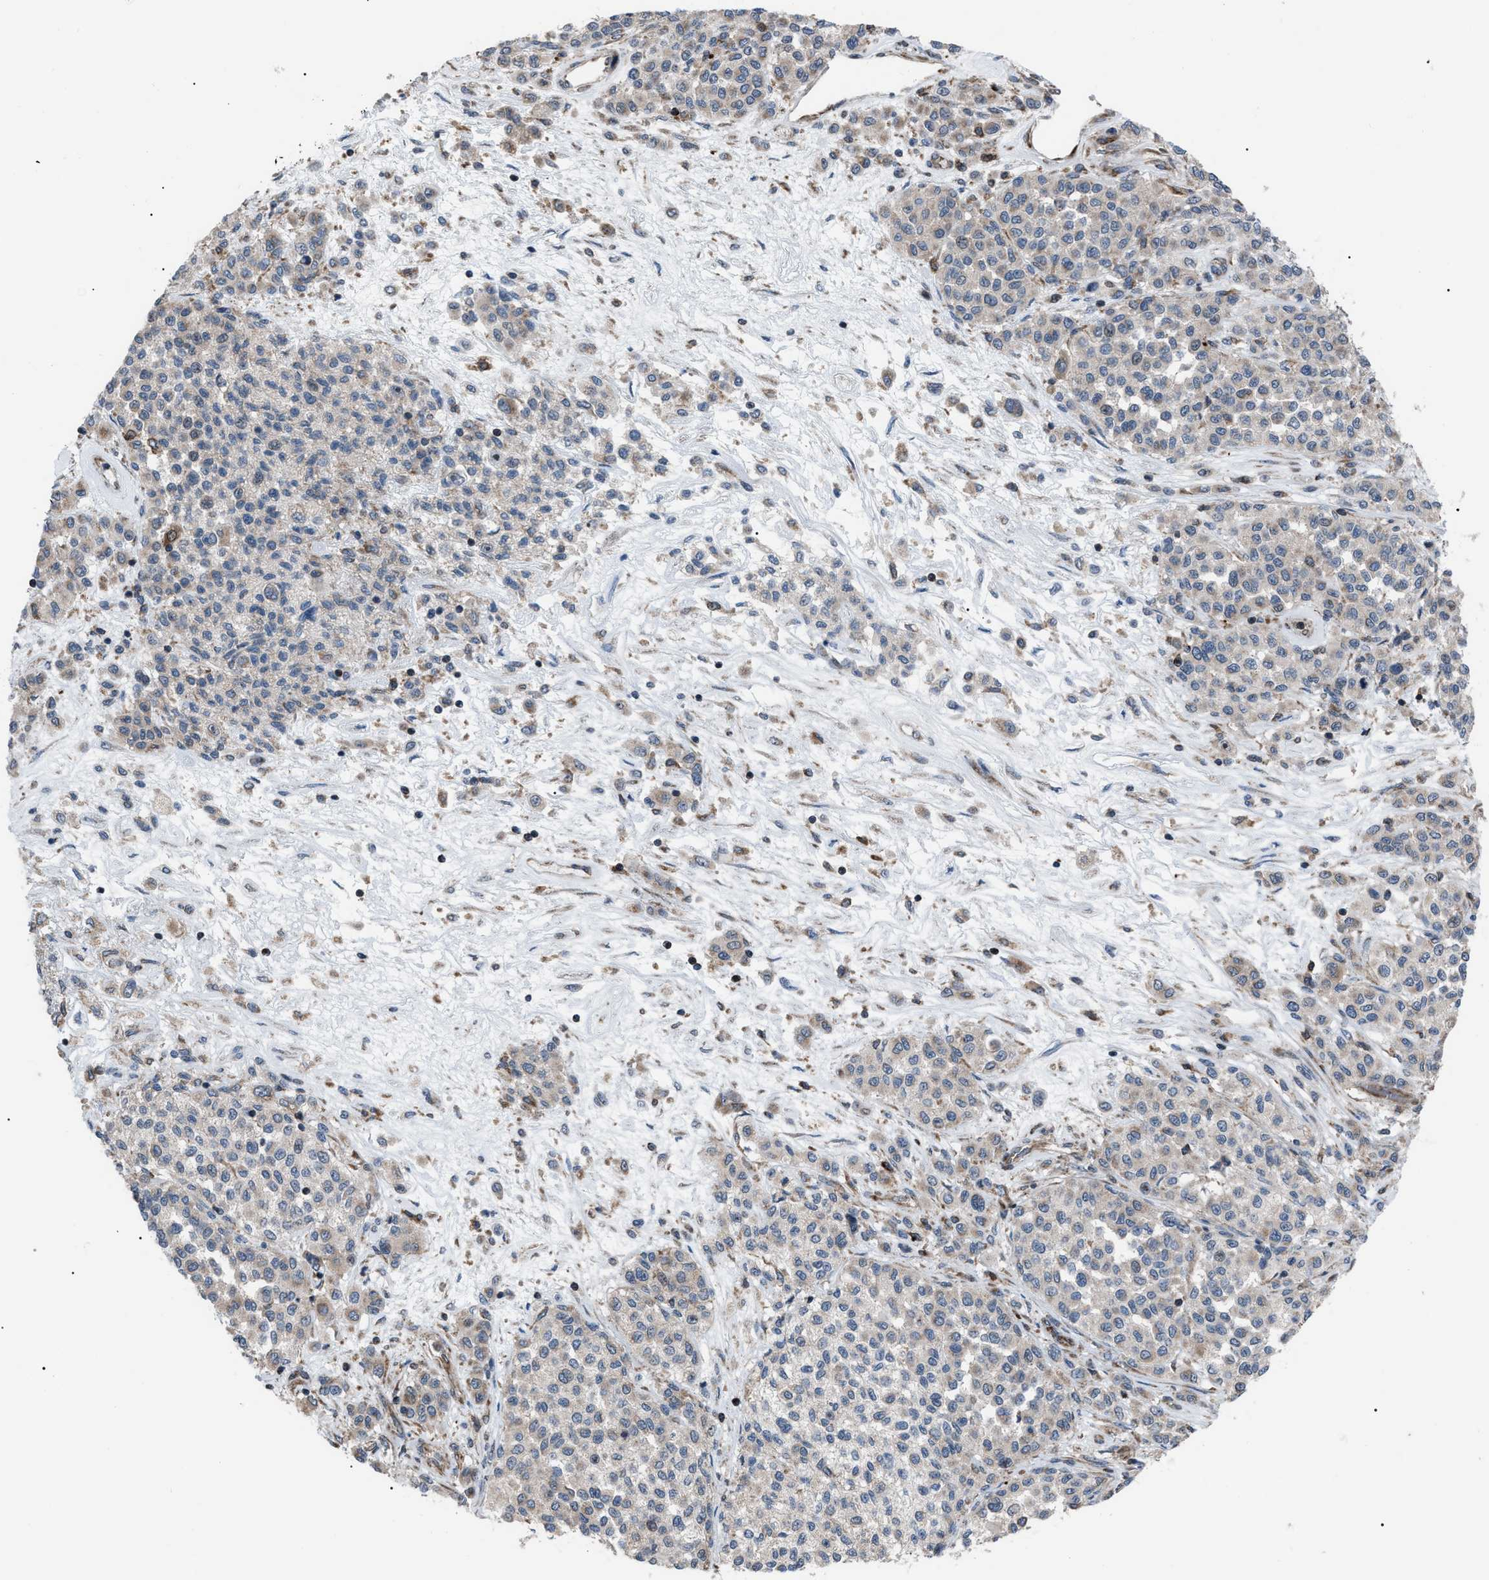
{"staining": {"intensity": "weak", "quantity": "25%-75%", "location": "cytoplasmic/membranous"}, "tissue": "melanoma", "cell_type": "Tumor cells", "image_type": "cancer", "snomed": [{"axis": "morphology", "description": "Malignant melanoma, Metastatic site"}, {"axis": "topography", "description": "Pancreas"}], "caption": "The histopathology image reveals a brown stain indicating the presence of a protein in the cytoplasmic/membranous of tumor cells in melanoma. (brown staining indicates protein expression, while blue staining denotes nuclei).", "gene": "AGO2", "patient": {"sex": "female", "age": 30}}